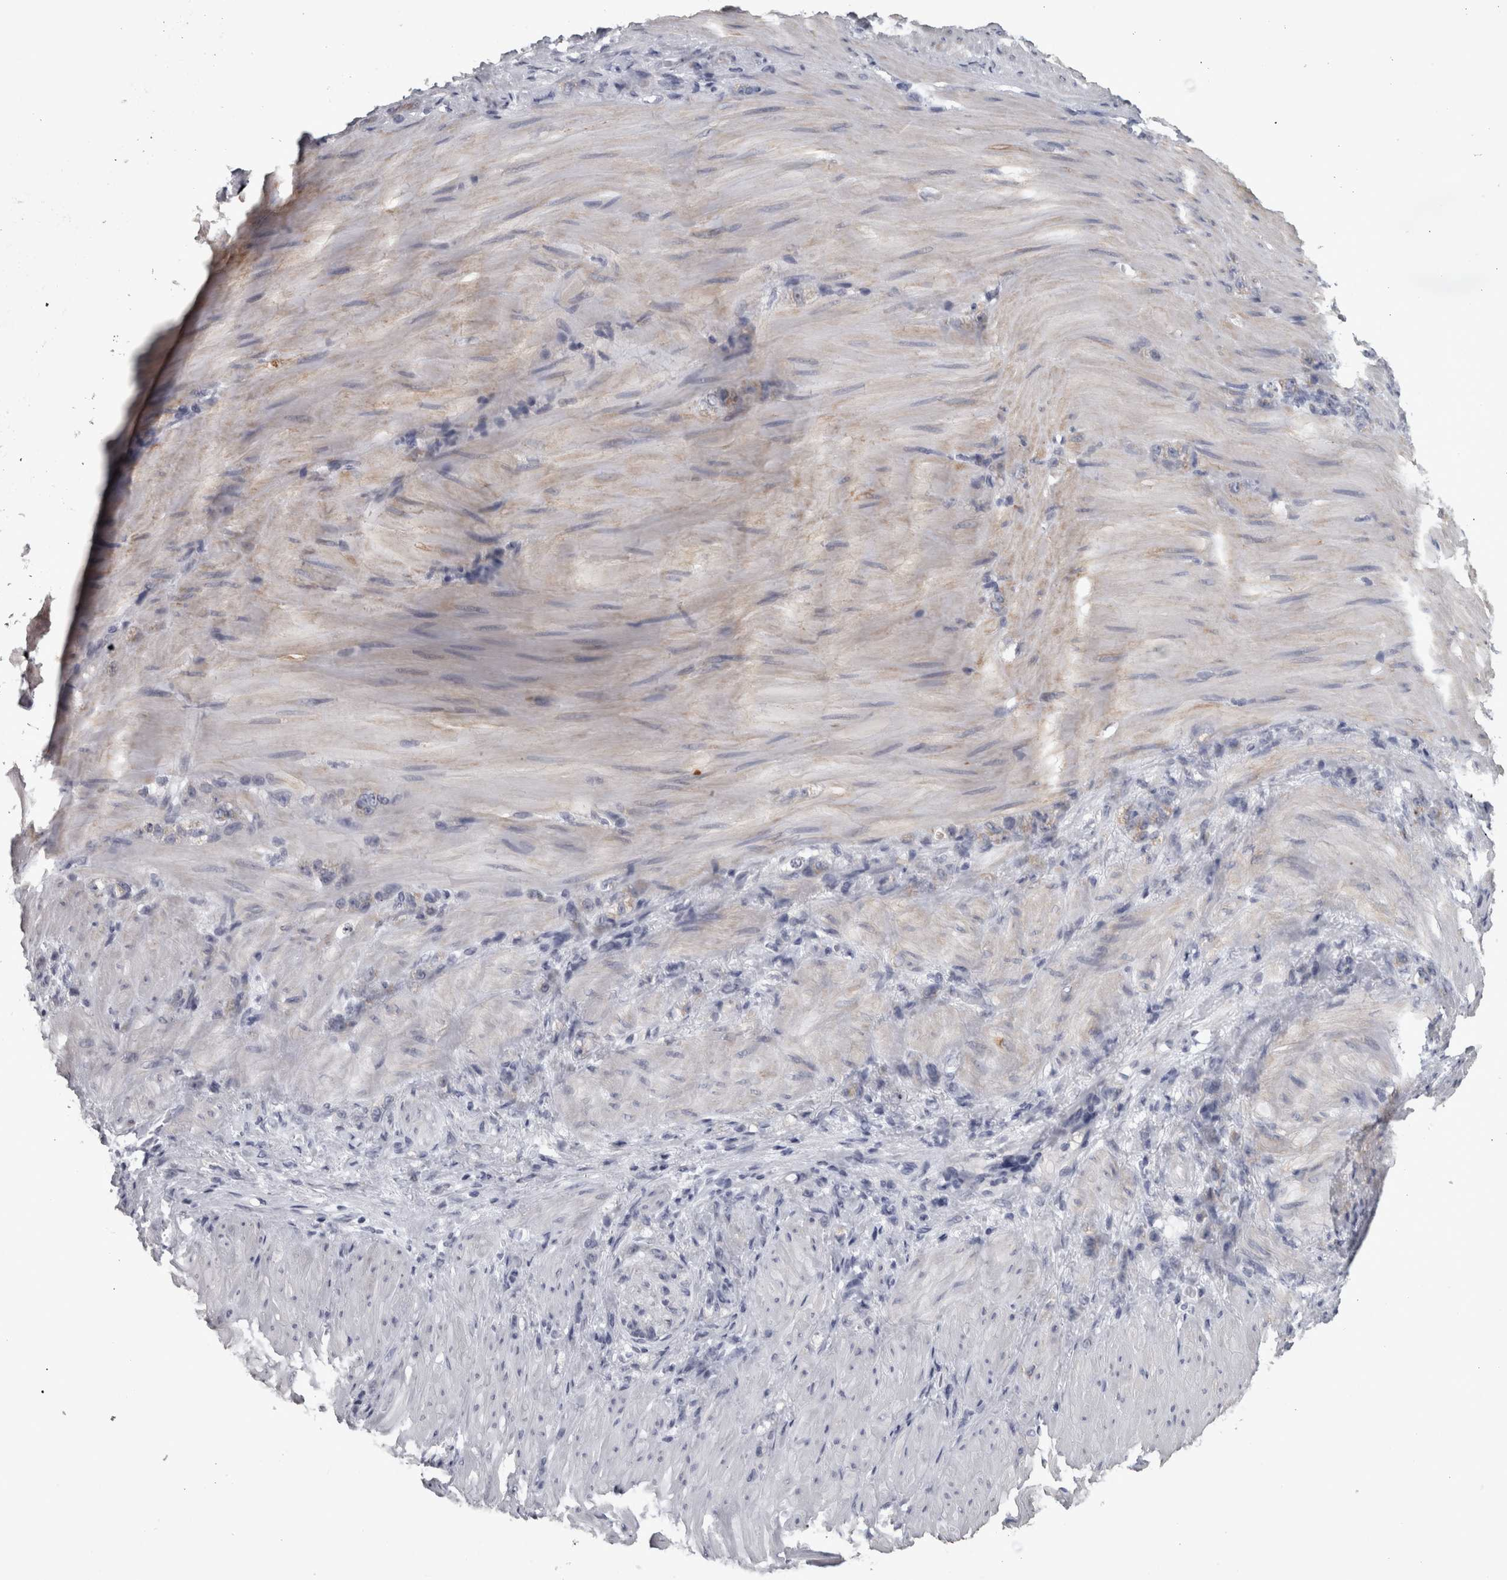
{"staining": {"intensity": "negative", "quantity": "none", "location": "none"}, "tissue": "stomach cancer", "cell_type": "Tumor cells", "image_type": "cancer", "snomed": [{"axis": "morphology", "description": "Normal tissue, NOS"}, {"axis": "morphology", "description": "Adenocarcinoma, NOS"}, {"axis": "topography", "description": "Stomach"}], "caption": "DAB immunohistochemical staining of stomach cancer (adenocarcinoma) demonstrates no significant staining in tumor cells.", "gene": "DBT", "patient": {"sex": "male", "age": 82}}